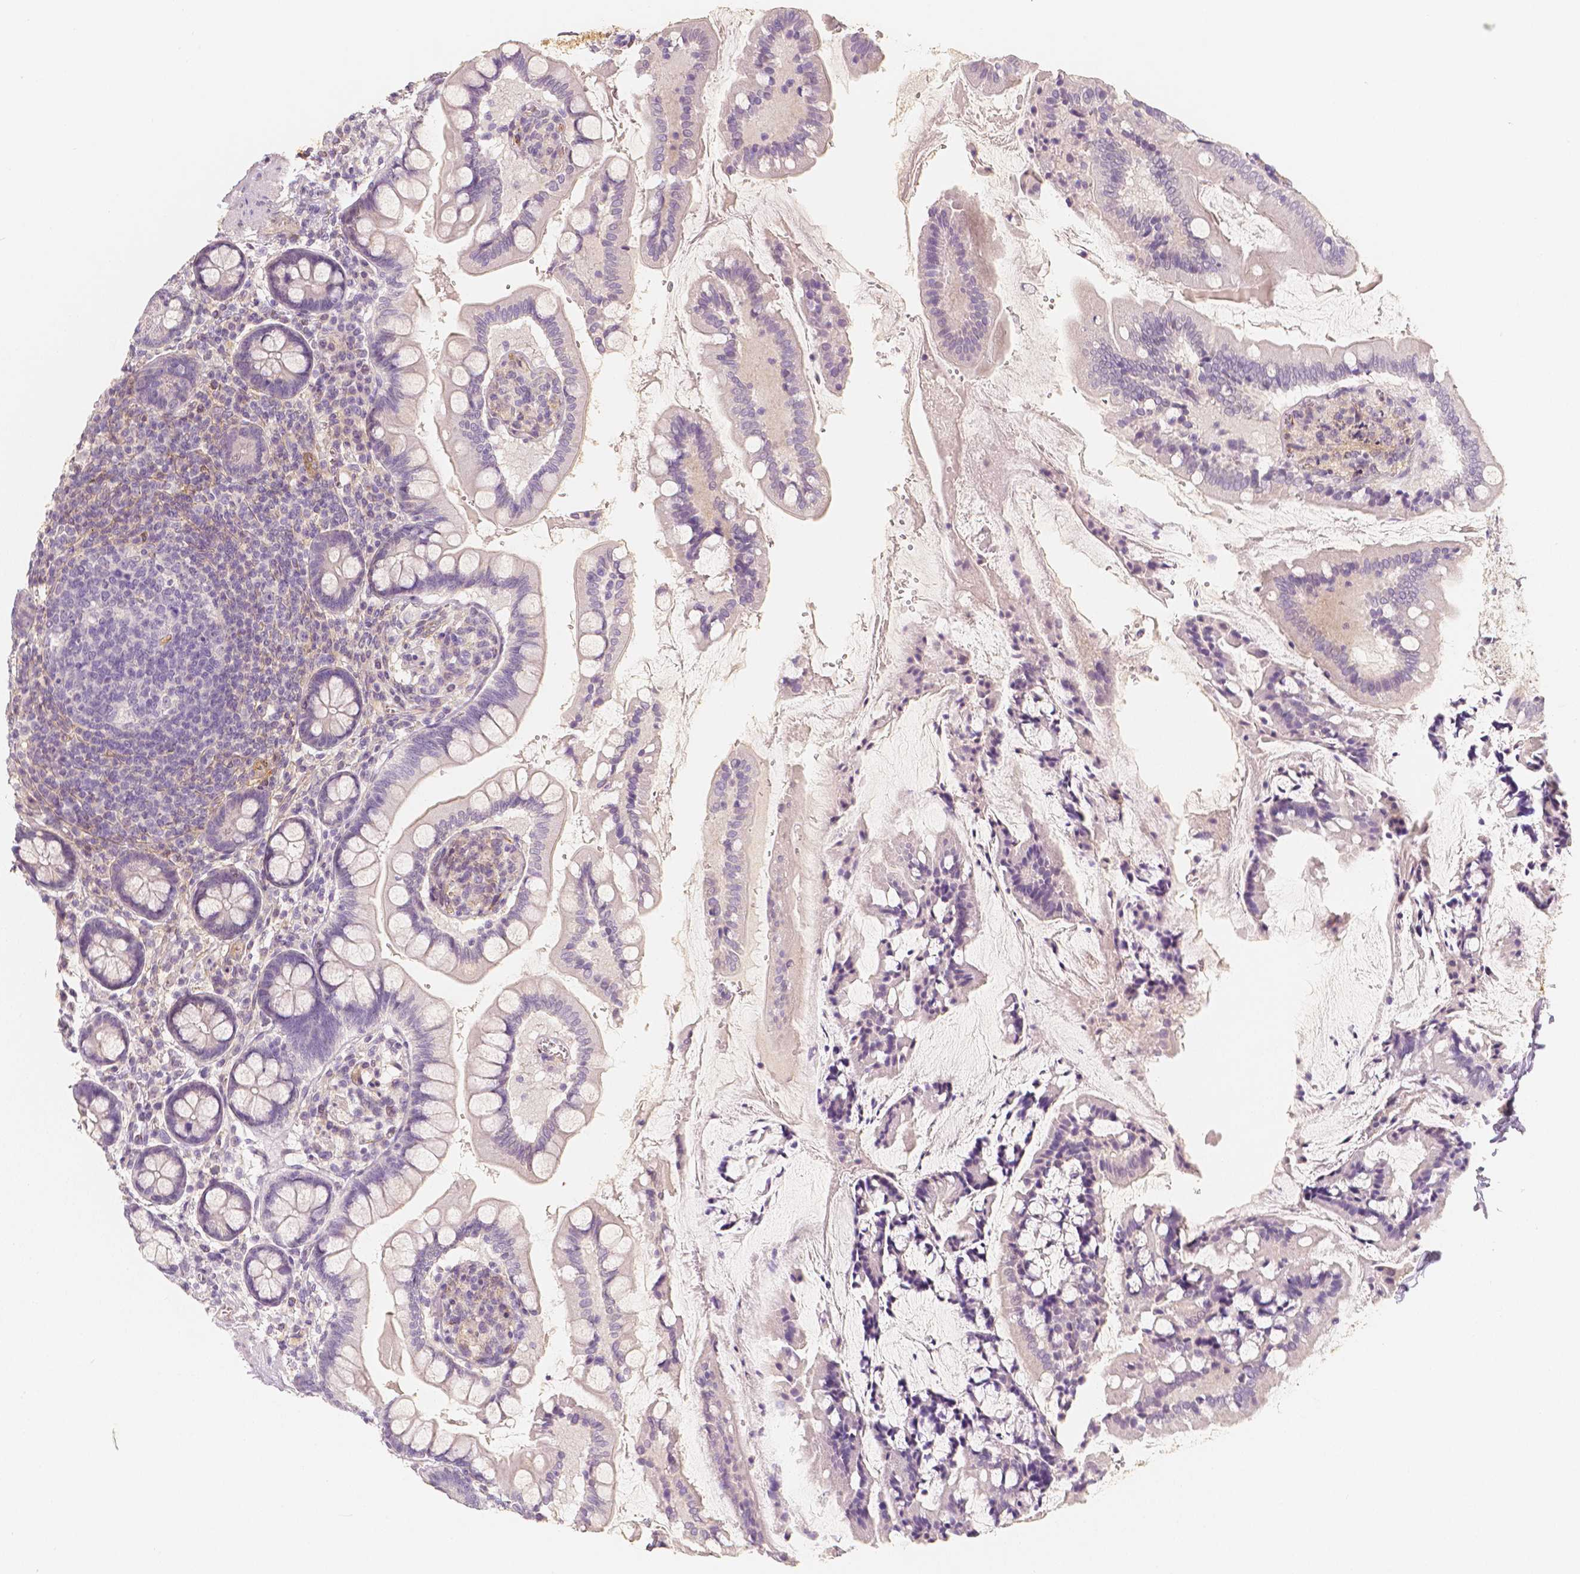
{"staining": {"intensity": "negative", "quantity": "none", "location": "none"}, "tissue": "small intestine", "cell_type": "Glandular cells", "image_type": "normal", "snomed": [{"axis": "morphology", "description": "Normal tissue, NOS"}, {"axis": "topography", "description": "Small intestine"}], "caption": "Immunohistochemistry of unremarkable small intestine reveals no expression in glandular cells. Nuclei are stained in blue.", "gene": "THY1", "patient": {"sex": "female", "age": 56}}